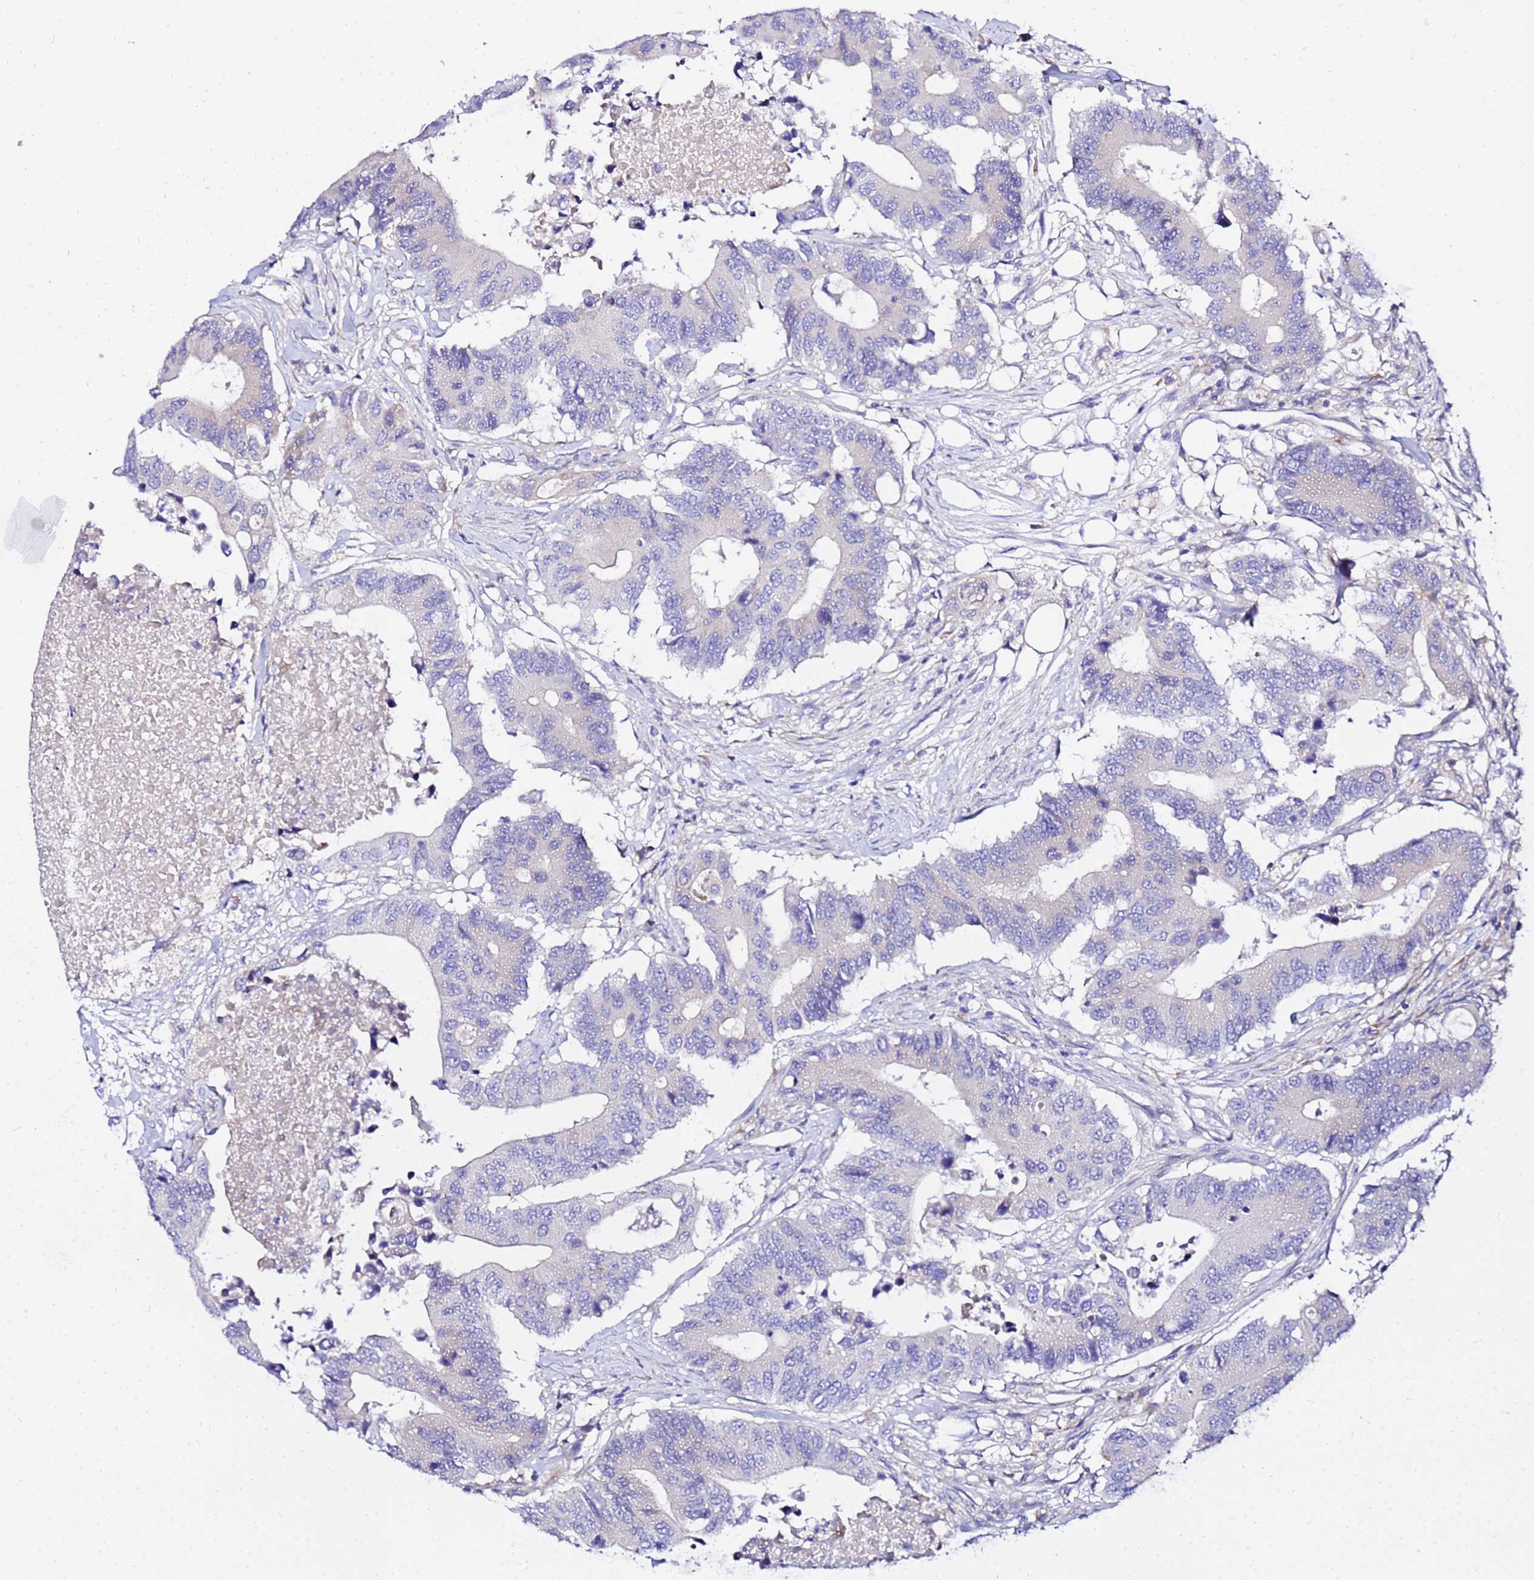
{"staining": {"intensity": "negative", "quantity": "none", "location": "none"}, "tissue": "colorectal cancer", "cell_type": "Tumor cells", "image_type": "cancer", "snomed": [{"axis": "morphology", "description": "Adenocarcinoma, NOS"}, {"axis": "topography", "description": "Colon"}], "caption": "Tumor cells are negative for brown protein staining in adenocarcinoma (colorectal).", "gene": "HERC5", "patient": {"sex": "male", "age": 71}}